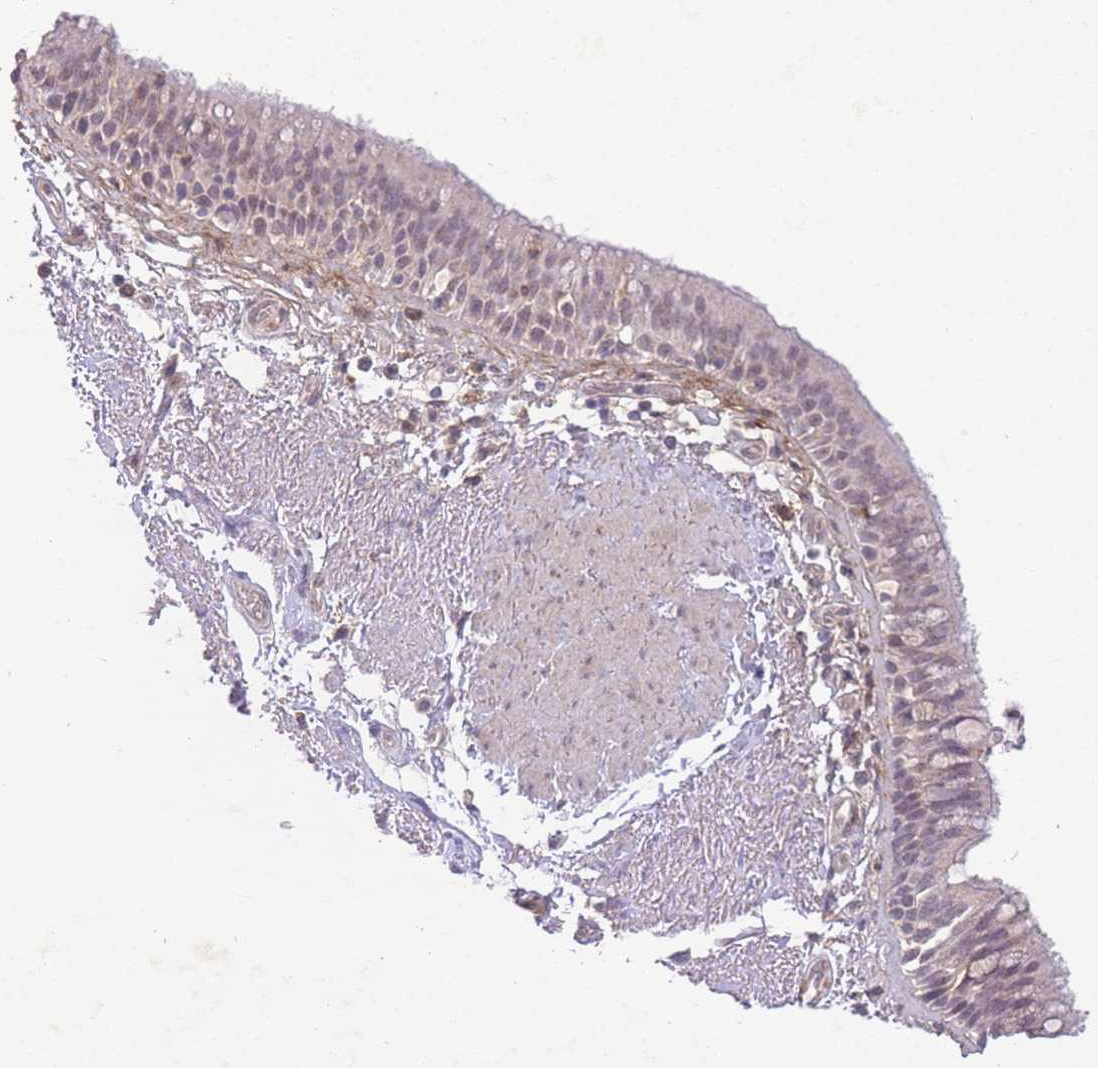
{"staining": {"intensity": "negative", "quantity": "none", "location": "none"}, "tissue": "bronchus", "cell_type": "Respiratory epithelial cells", "image_type": "normal", "snomed": [{"axis": "morphology", "description": "Normal tissue, NOS"}, {"axis": "morphology", "description": "Neoplasm, uncertain whether benign or malignant"}, {"axis": "topography", "description": "Bronchus"}, {"axis": "topography", "description": "Lung"}], "caption": "IHC histopathology image of normal bronchus stained for a protein (brown), which exhibits no positivity in respiratory epithelial cells.", "gene": "RNF144B", "patient": {"sex": "male", "age": 55}}